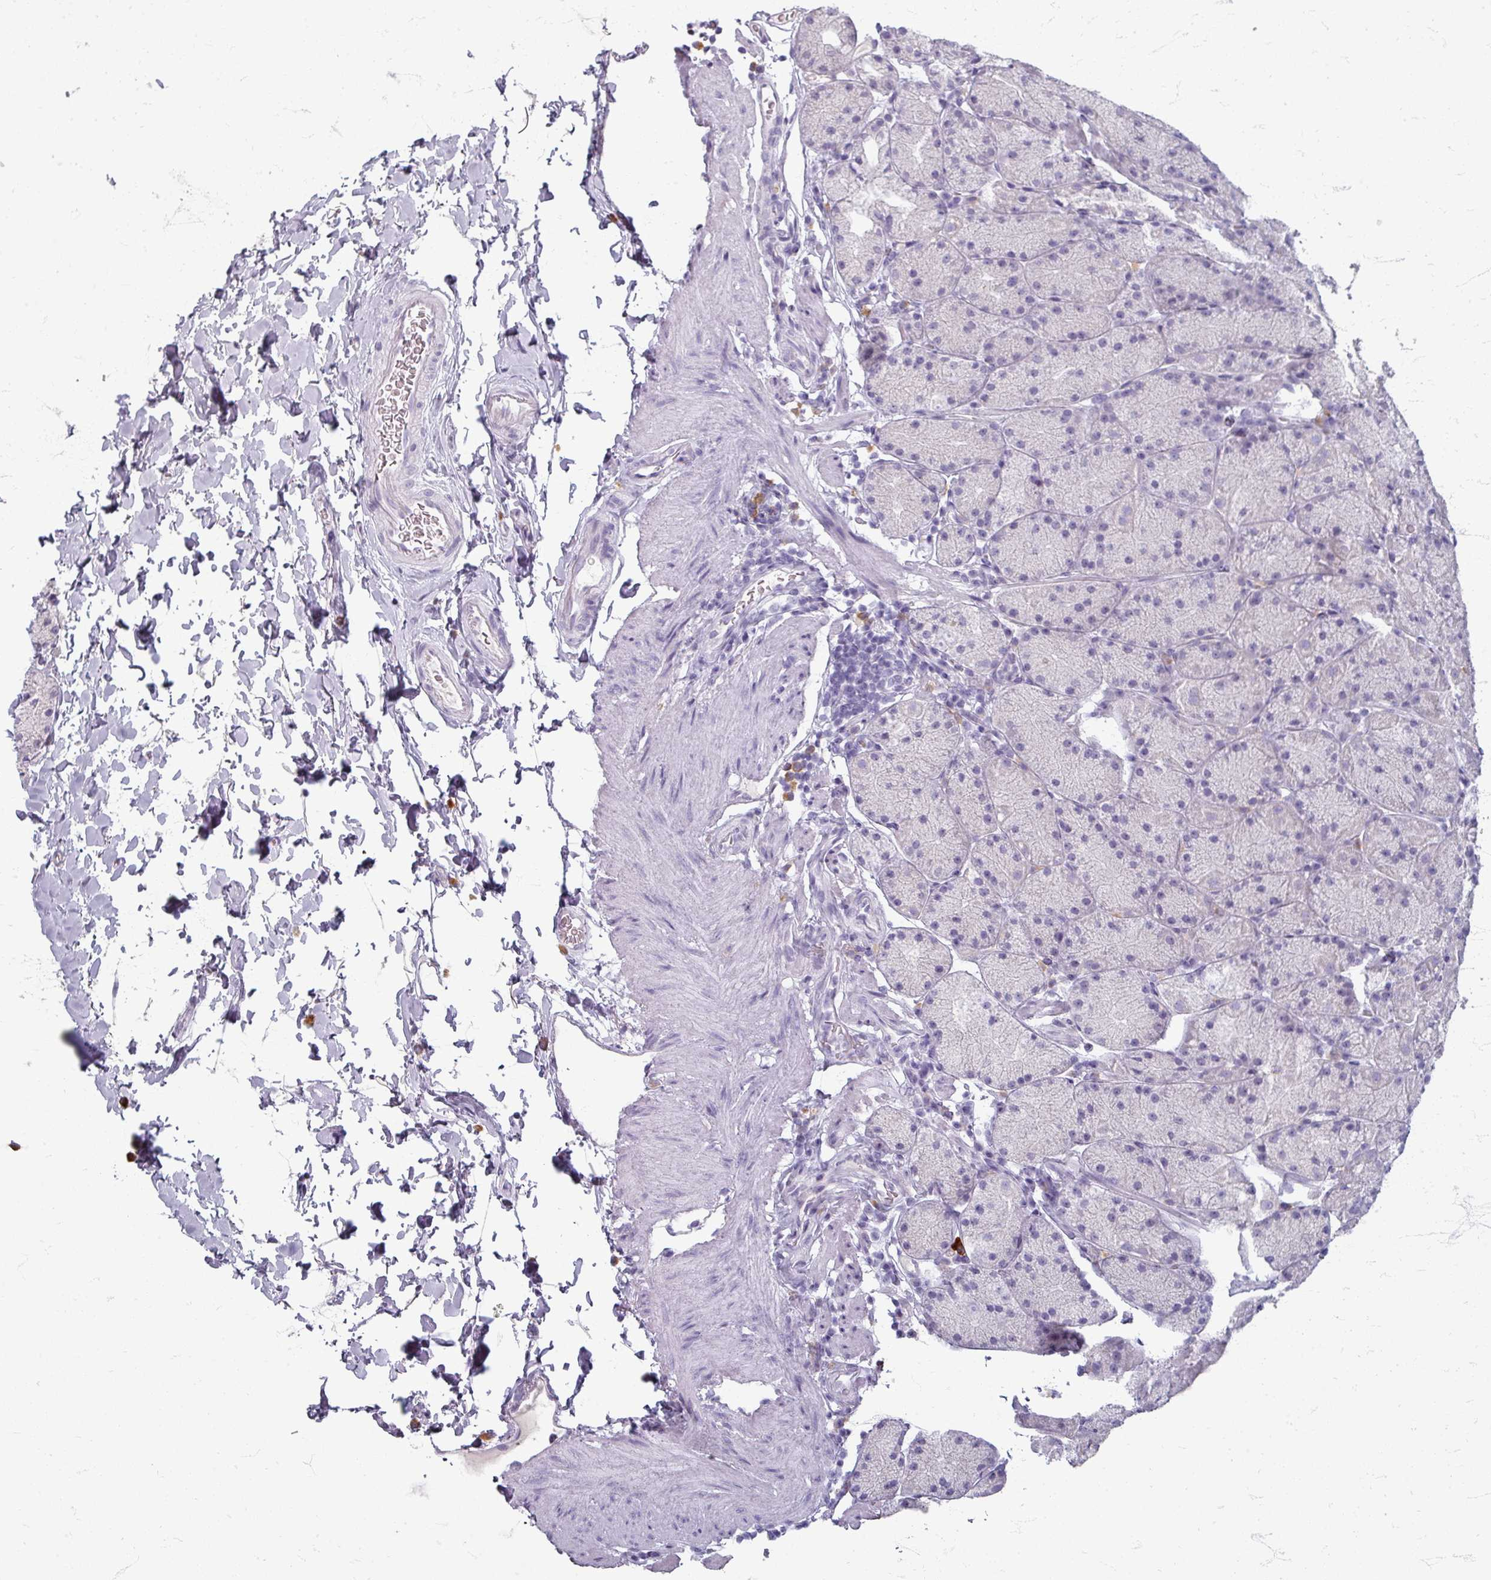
{"staining": {"intensity": "negative", "quantity": "none", "location": "none"}, "tissue": "stomach", "cell_type": "Glandular cells", "image_type": "normal", "snomed": [{"axis": "morphology", "description": "Normal tissue, NOS"}, {"axis": "topography", "description": "Stomach, upper"}, {"axis": "topography", "description": "Stomach, lower"}], "caption": "DAB (3,3'-diaminobenzidine) immunohistochemical staining of normal human stomach demonstrates no significant expression in glandular cells. (DAB immunohistochemistry visualized using brightfield microscopy, high magnification).", "gene": "ZNF878", "patient": {"sex": "male", "age": 67}}